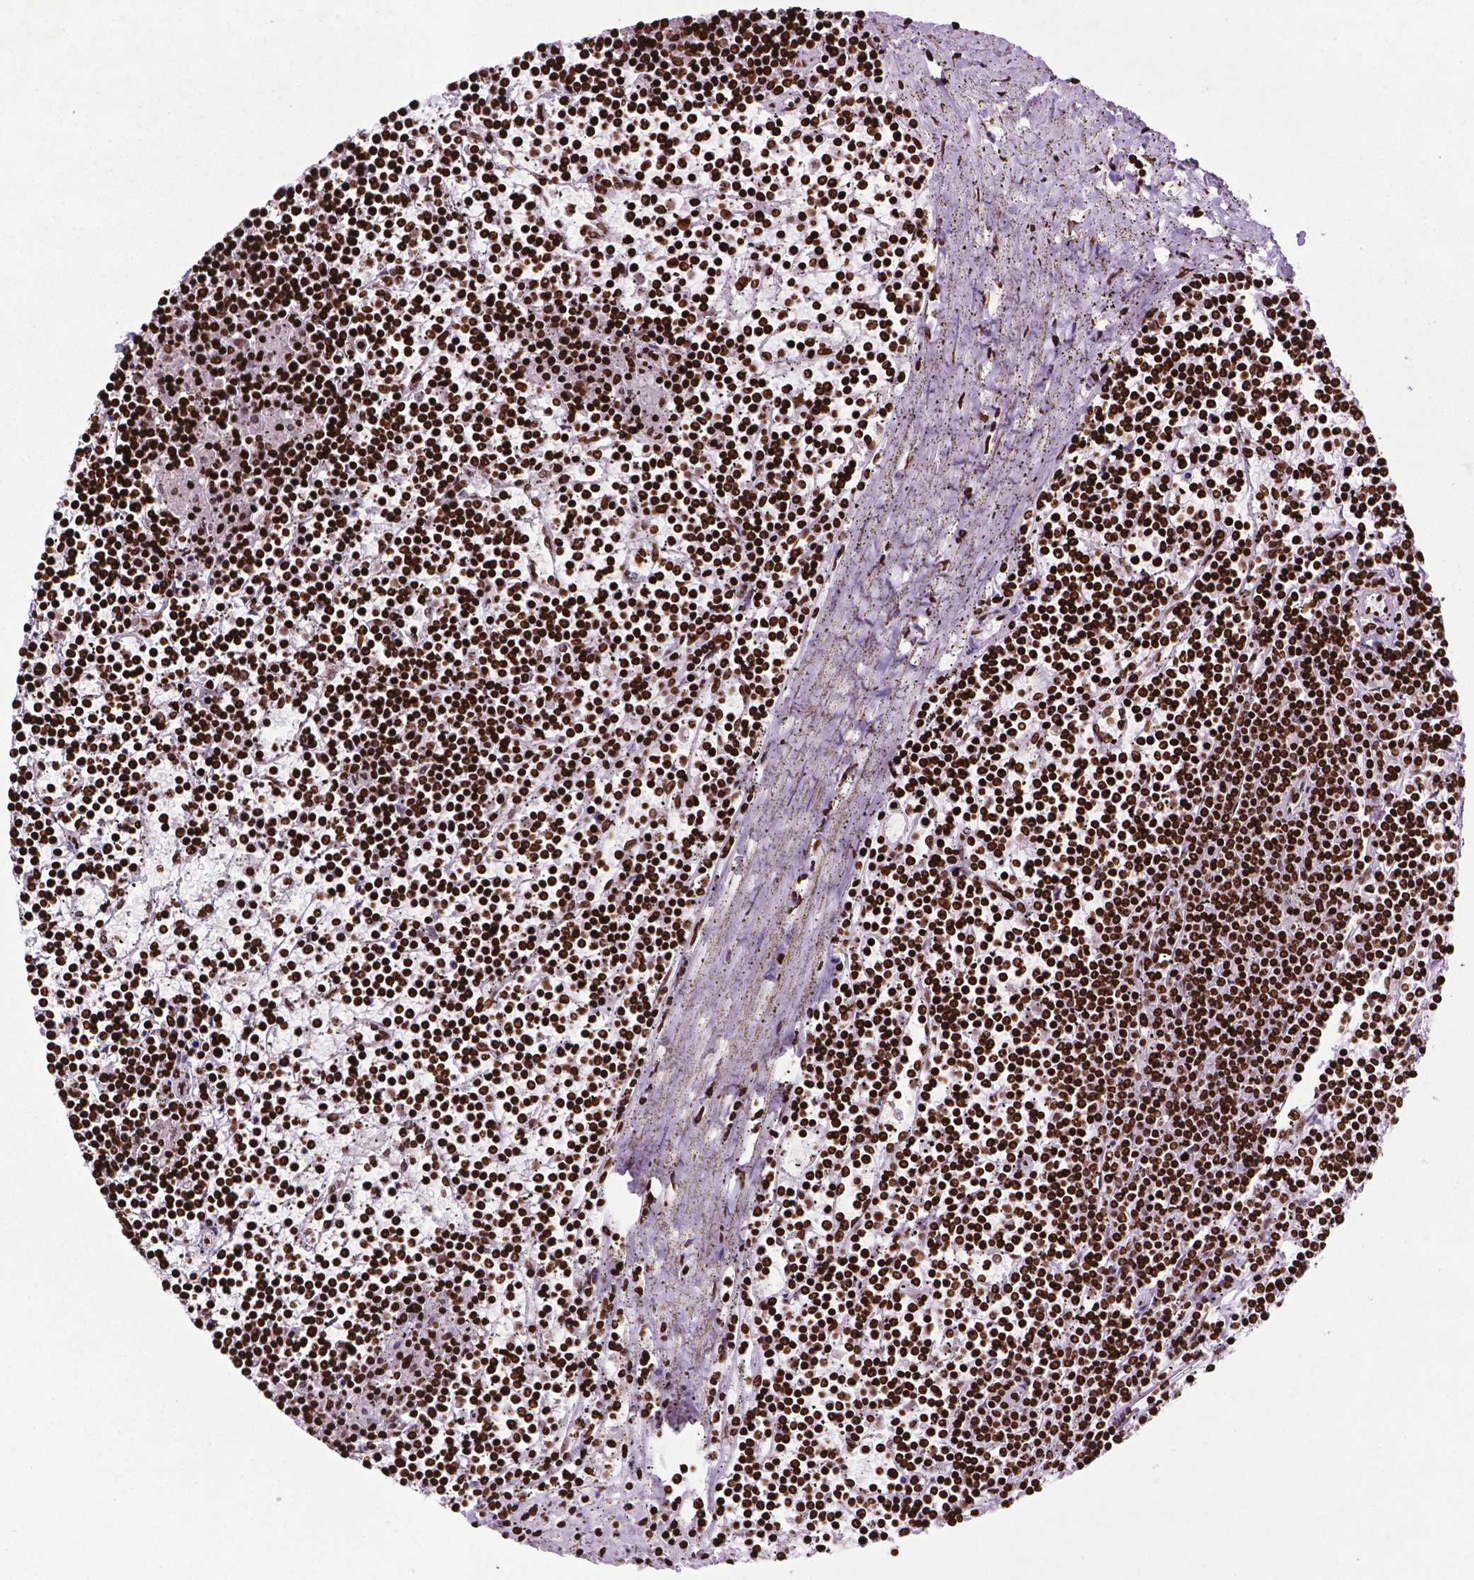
{"staining": {"intensity": "strong", "quantity": ">75%", "location": "nuclear"}, "tissue": "lymphoma", "cell_type": "Tumor cells", "image_type": "cancer", "snomed": [{"axis": "morphology", "description": "Malignant lymphoma, non-Hodgkin's type, Low grade"}, {"axis": "topography", "description": "Spleen"}], "caption": "Lymphoma stained for a protein demonstrates strong nuclear positivity in tumor cells. (DAB = brown stain, brightfield microscopy at high magnification).", "gene": "TMEM250", "patient": {"sex": "female", "age": 19}}